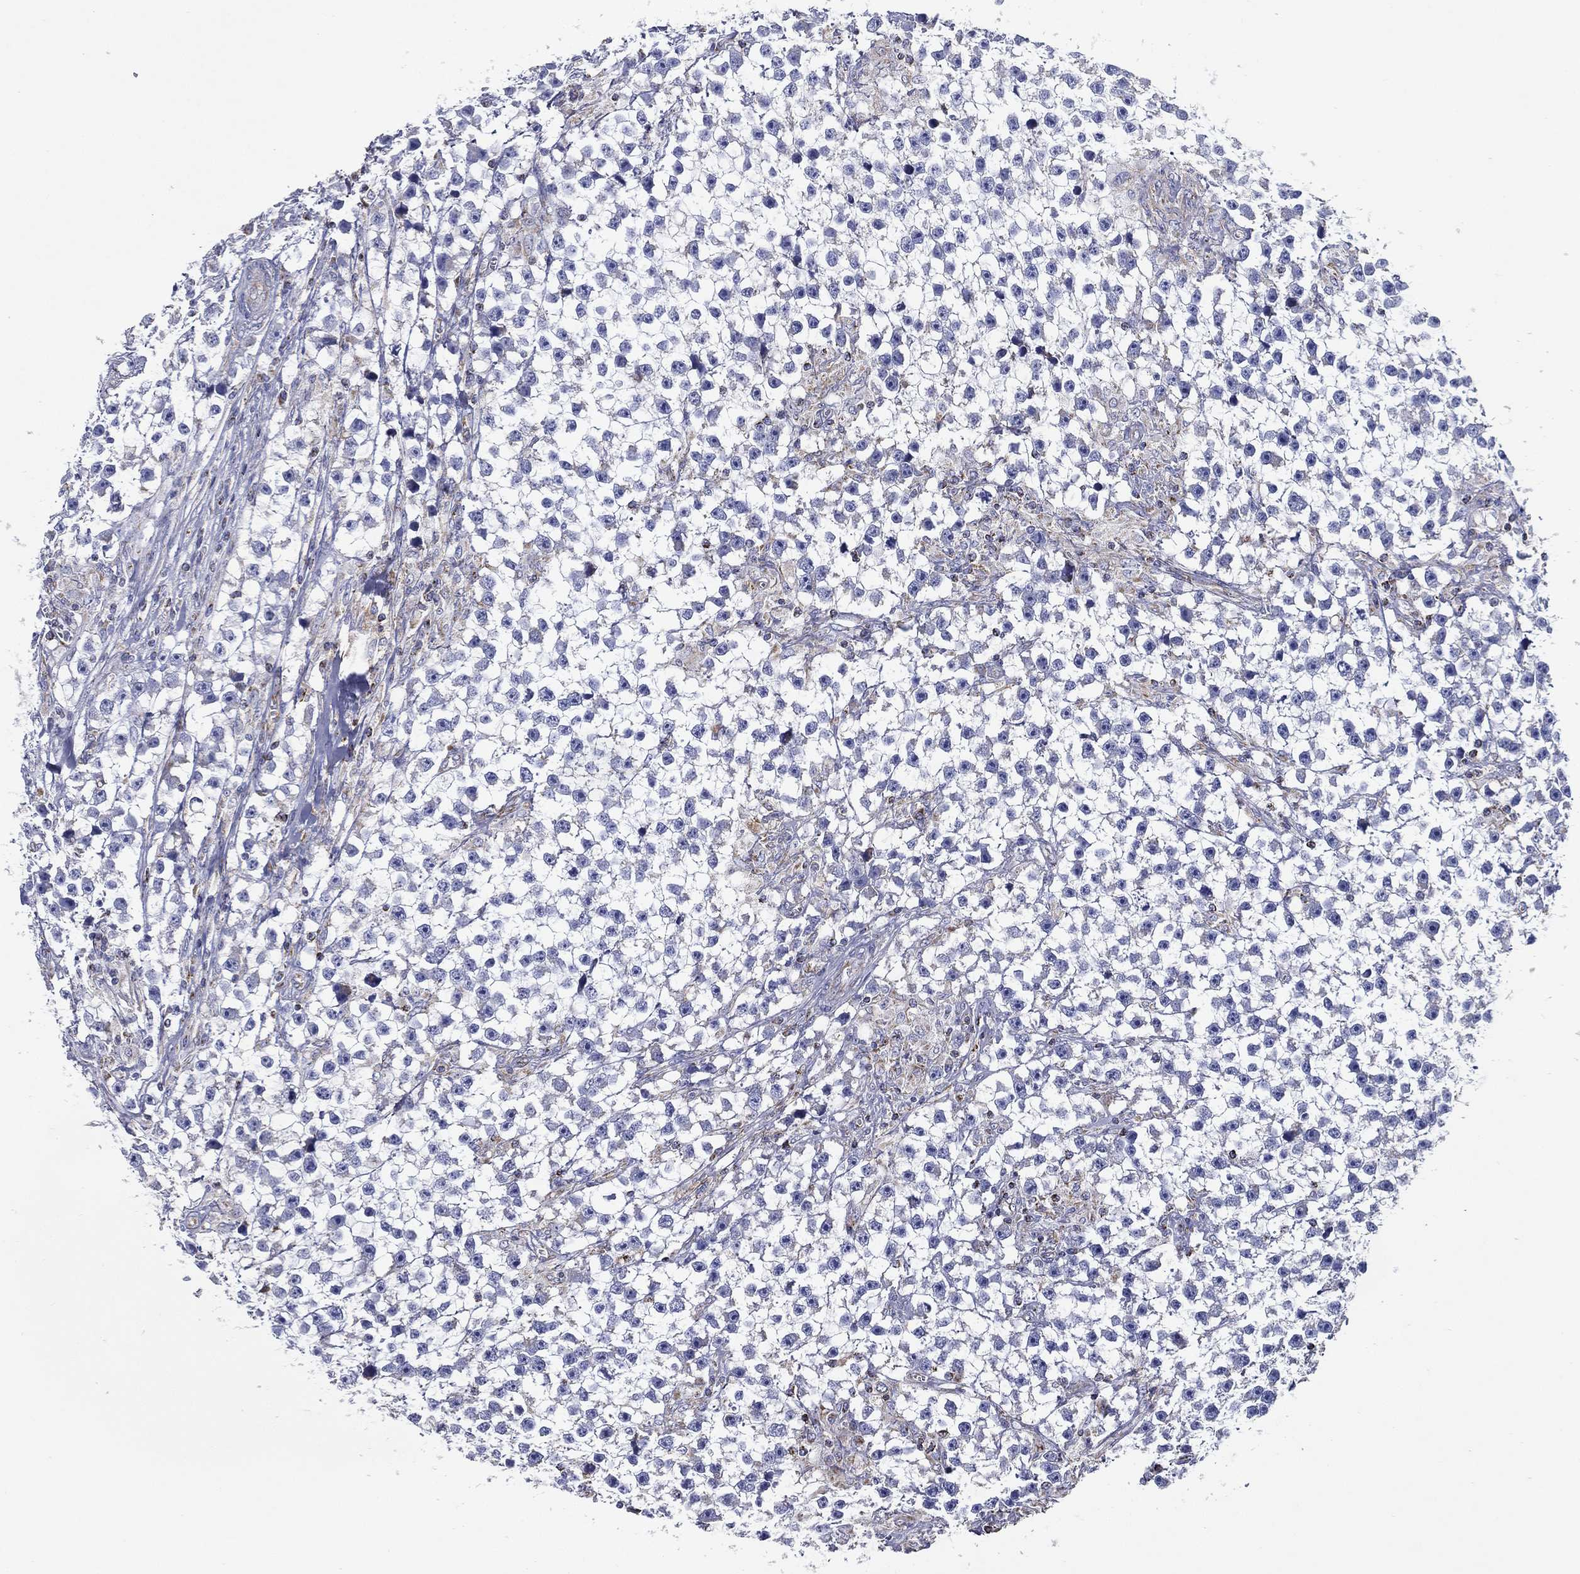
{"staining": {"intensity": "negative", "quantity": "none", "location": "none"}, "tissue": "testis cancer", "cell_type": "Tumor cells", "image_type": "cancer", "snomed": [{"axis": "morphology", "description": "Seminoma, NOS"}, {"axis": "topography", "description": "Testis"}], "caption": "Immunohistochemistry (IHC) histopathology image of neoplastic tissue: human testis cancer stained with DAB (3,3'-diaminobenzidine) exhibits no significant protein staining in tumor cells. (DAB immunohistochemistry (IHC) visualized using brightfield microscopy, high magnification).", "gene": "SFXN1", "patient": {"sex": "male", "age": 59}}